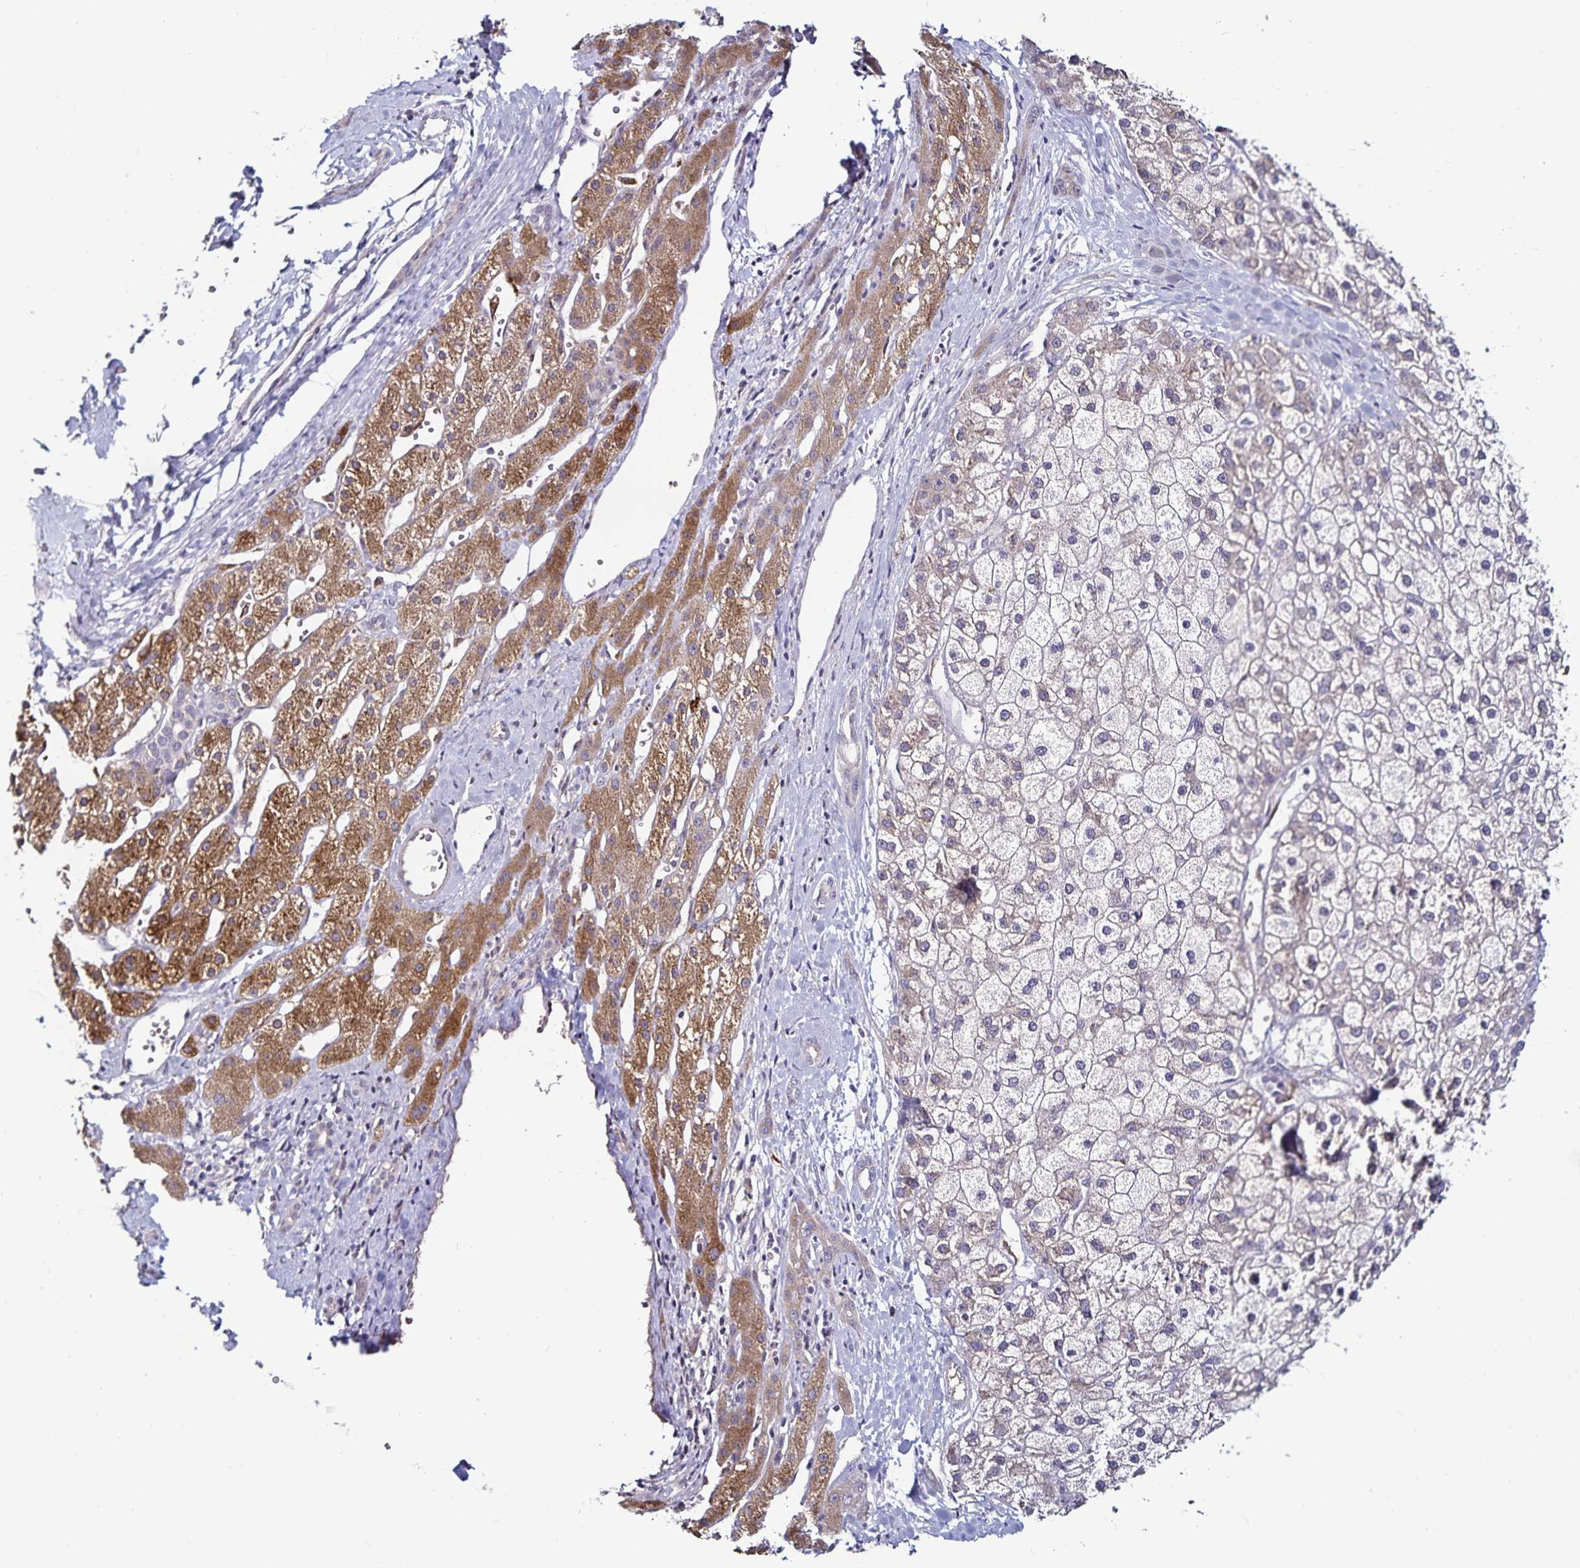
{"staining": {"intensity": "weak", "quantity": "25%-75%", "location": "cytoplasmic/membranous"}, "tissue": "liver cancer", "cell_type": "Tumor cells", "image_type": "cancer", "snomed": [{"axis": "morphology", "description": "Carcinoma, Hepatocellular, NOS"}, {"axis": "topography", "description": "Liver"}], "caption": "The immunohistochemical stain highlights weak cytoplasmic/membranous positivity in tumor cells of liver cancer (hepatocellular carcinoma) tissue. The staining was performed using DAB (3,3'-diaminobenzidine), with brown indicating positive protein expression. Nuclei are stained blue with hematoxylin.", "gene": "ACSL5", "patient": {"sex": "male", "age": 67}}